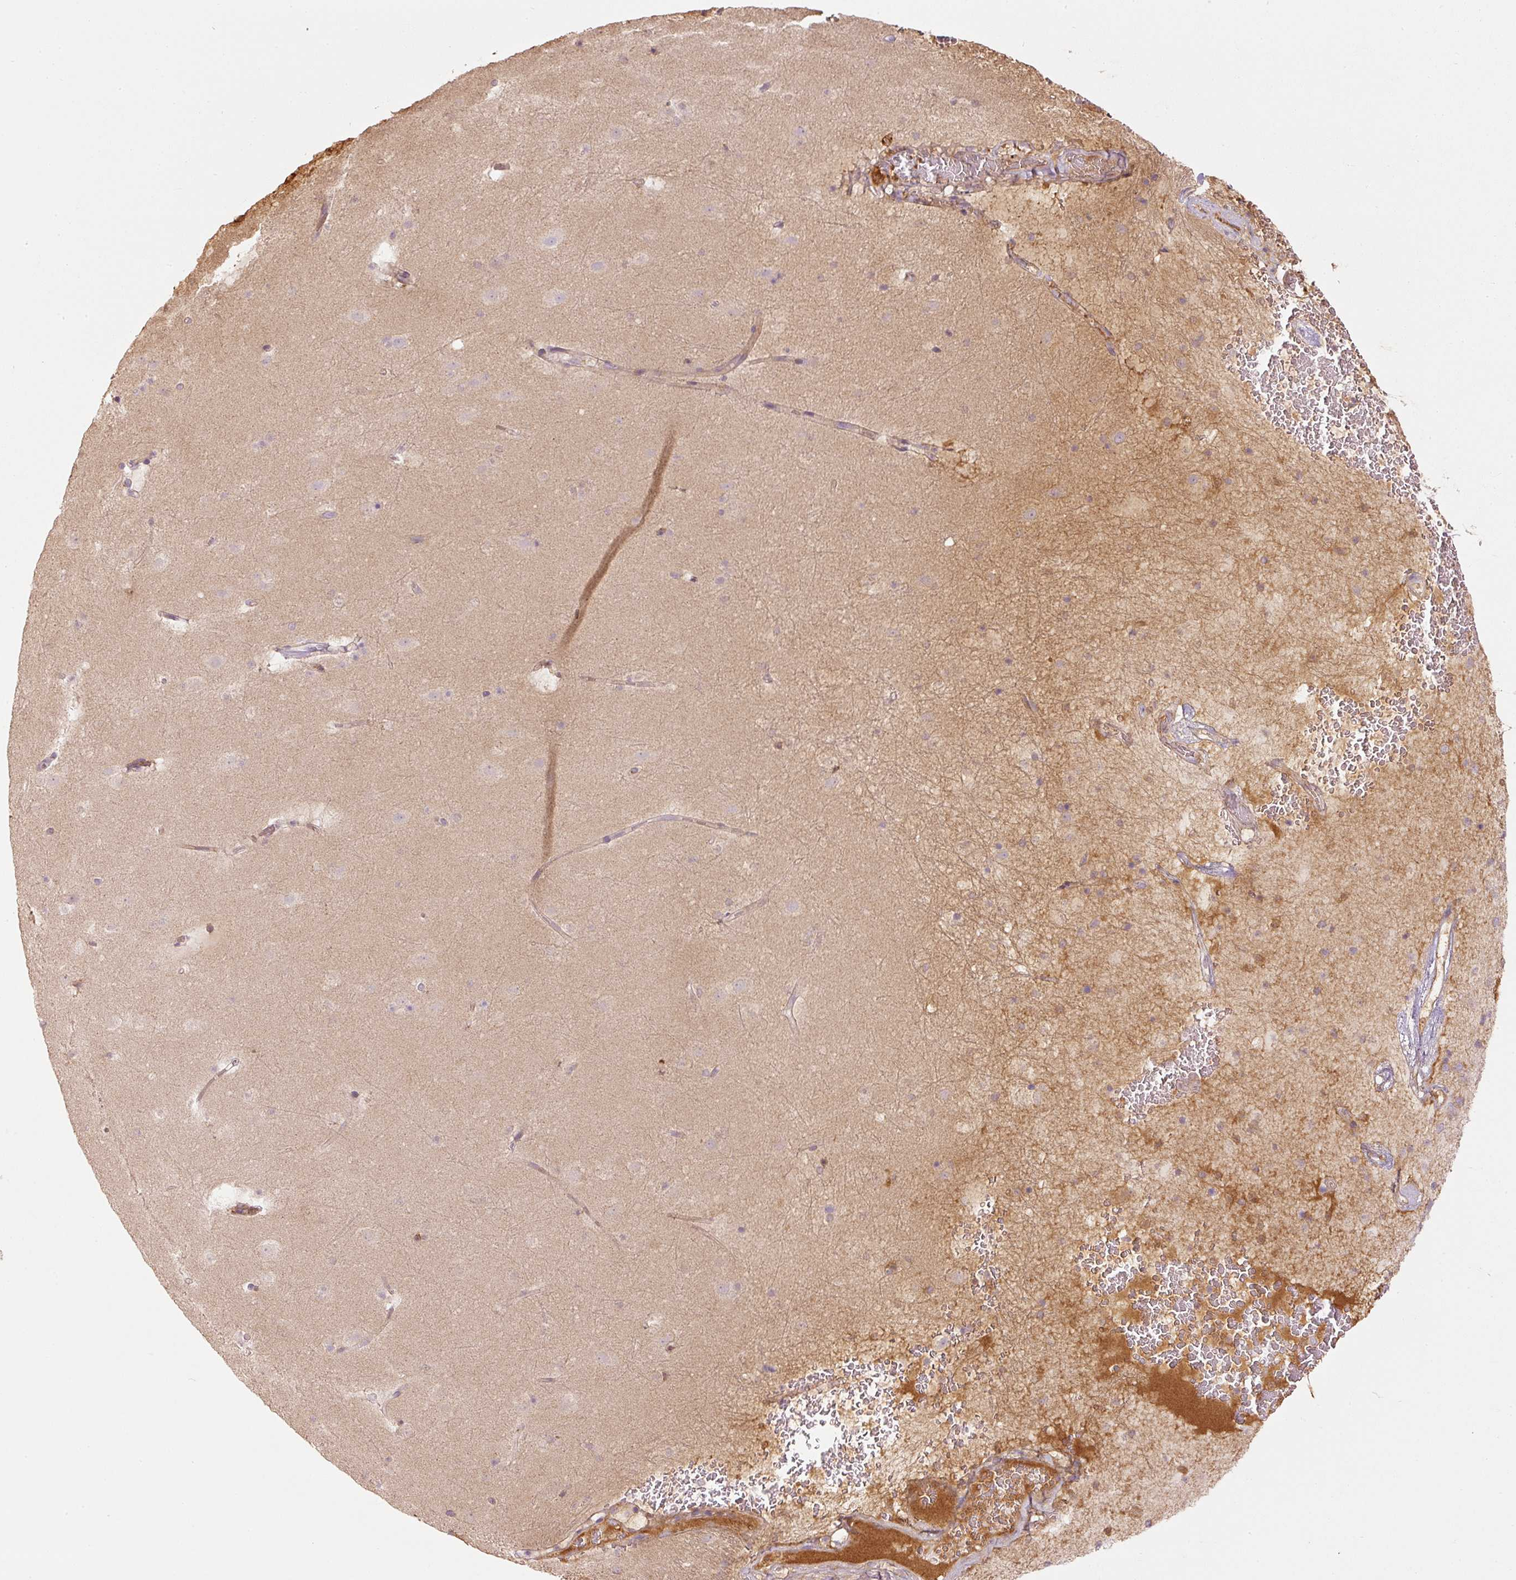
{"staining": {"intensity": "negative", "quantity": "none", "location": "none"}, "tissue": "caudate", "cell_type": "Glial cells", "image_type": "normal", "snomed": [{"axis": "morphology", "description": "Normal tissue, NOS"}, {"axis": "topography", "description": "Lateral ventricle wall"}], "caption": "Caudate stained for a protein using immunohistochemistry (IHC) displays no positivity glial cells.", "gene": "SERPING1", "patient": {"sex": "male", "age": 37}}